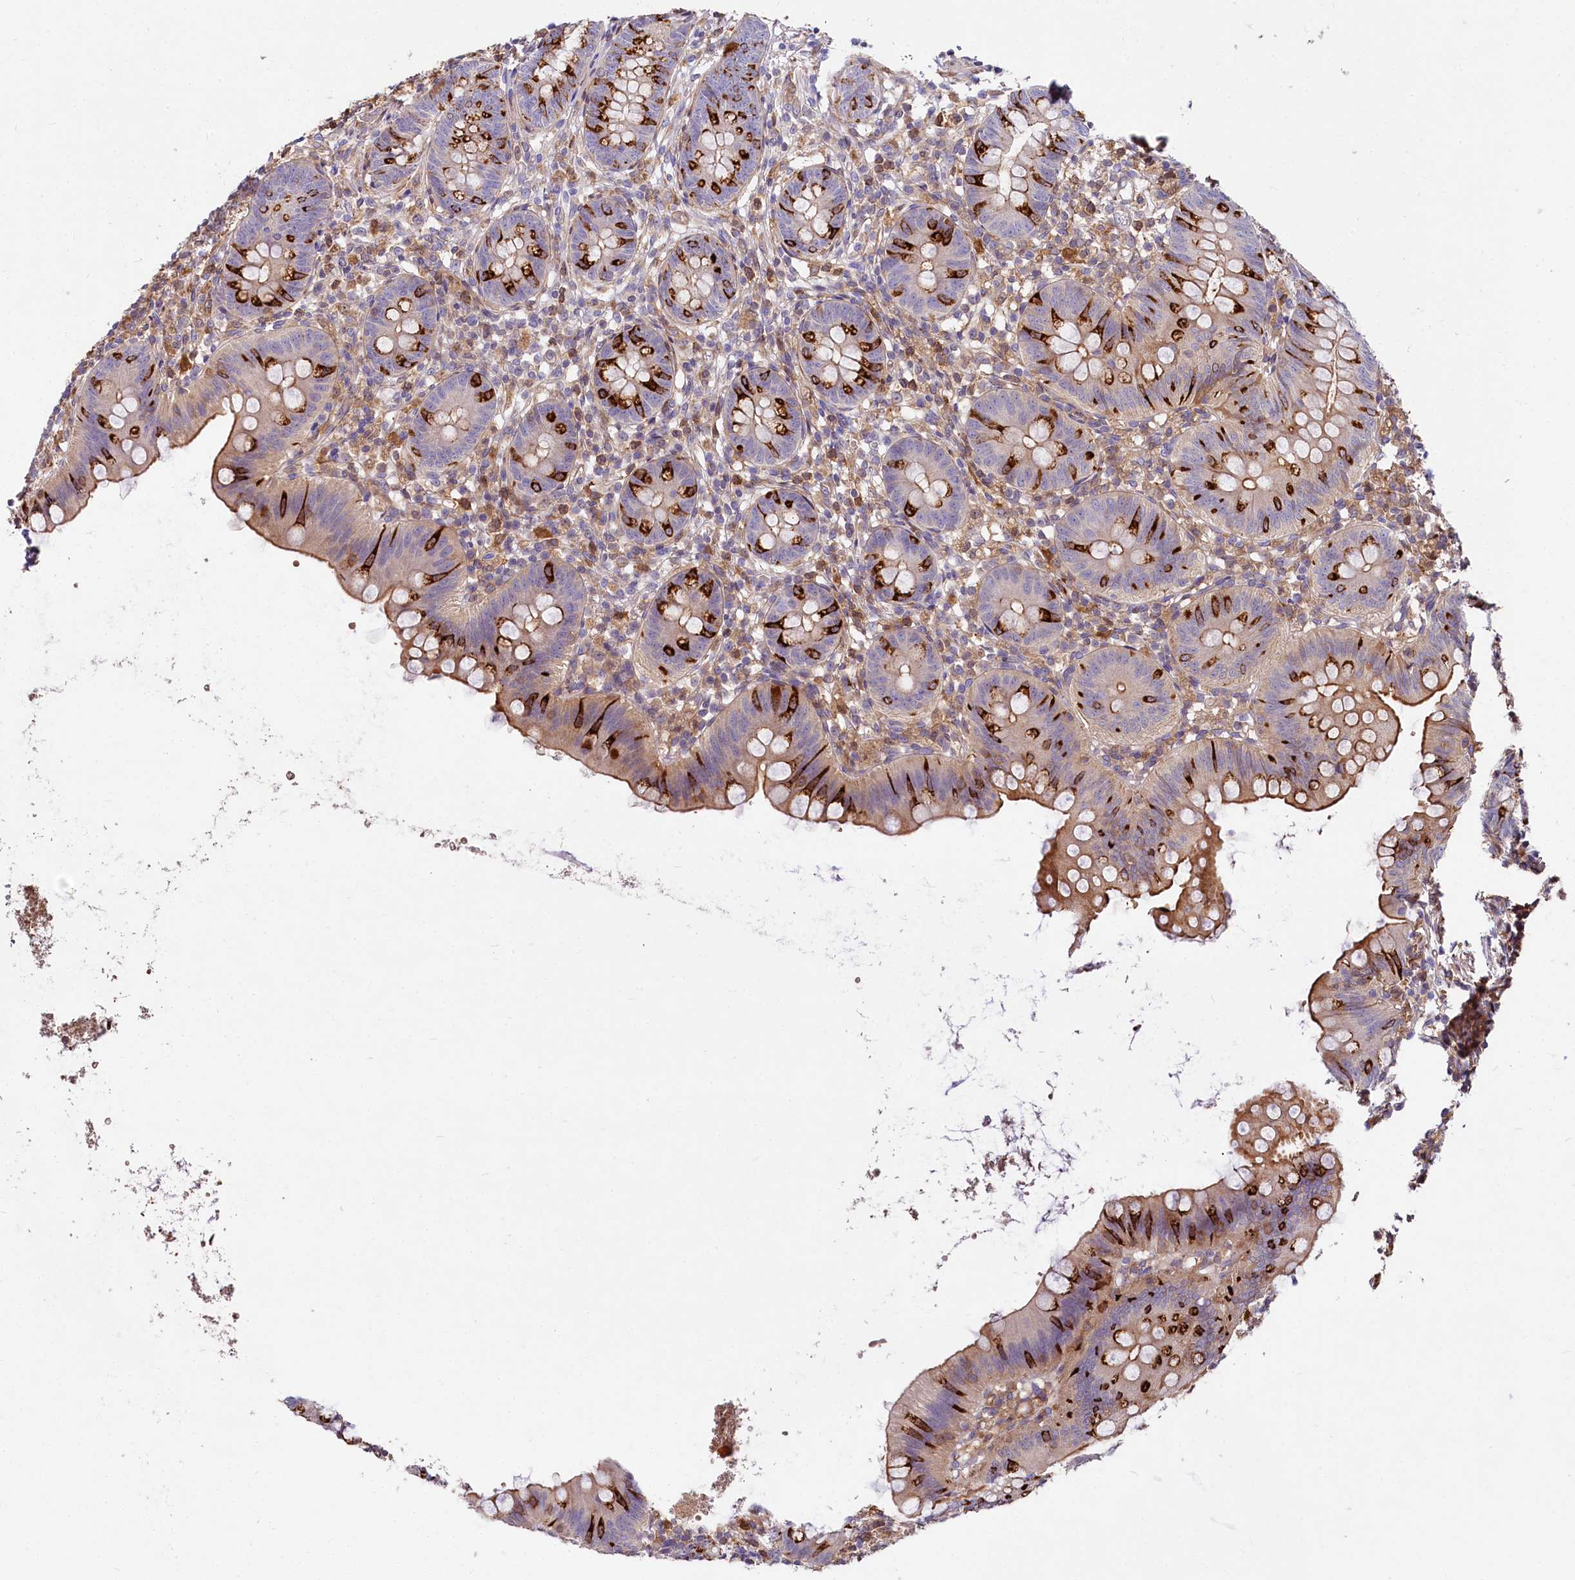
{"staining": {"intensity": "strong", "quantity": "<25%", "location": "cytoplasmic/membranous"}, "tissue": "appendix", "cell_type": "Glandular cells", "image_type": "normal", "snomed": [{"axis": "morphology", "description": "Normal tissue, NOS"}, {"axis": "topography", "description": "Appendix"}], "caption": "Normal appendix shows strong cytoplasmic/membranous positivity in about <25% of glandular cells.", "gene": "FCHSD2", "patient": {"sex": "female", "age": 62}}